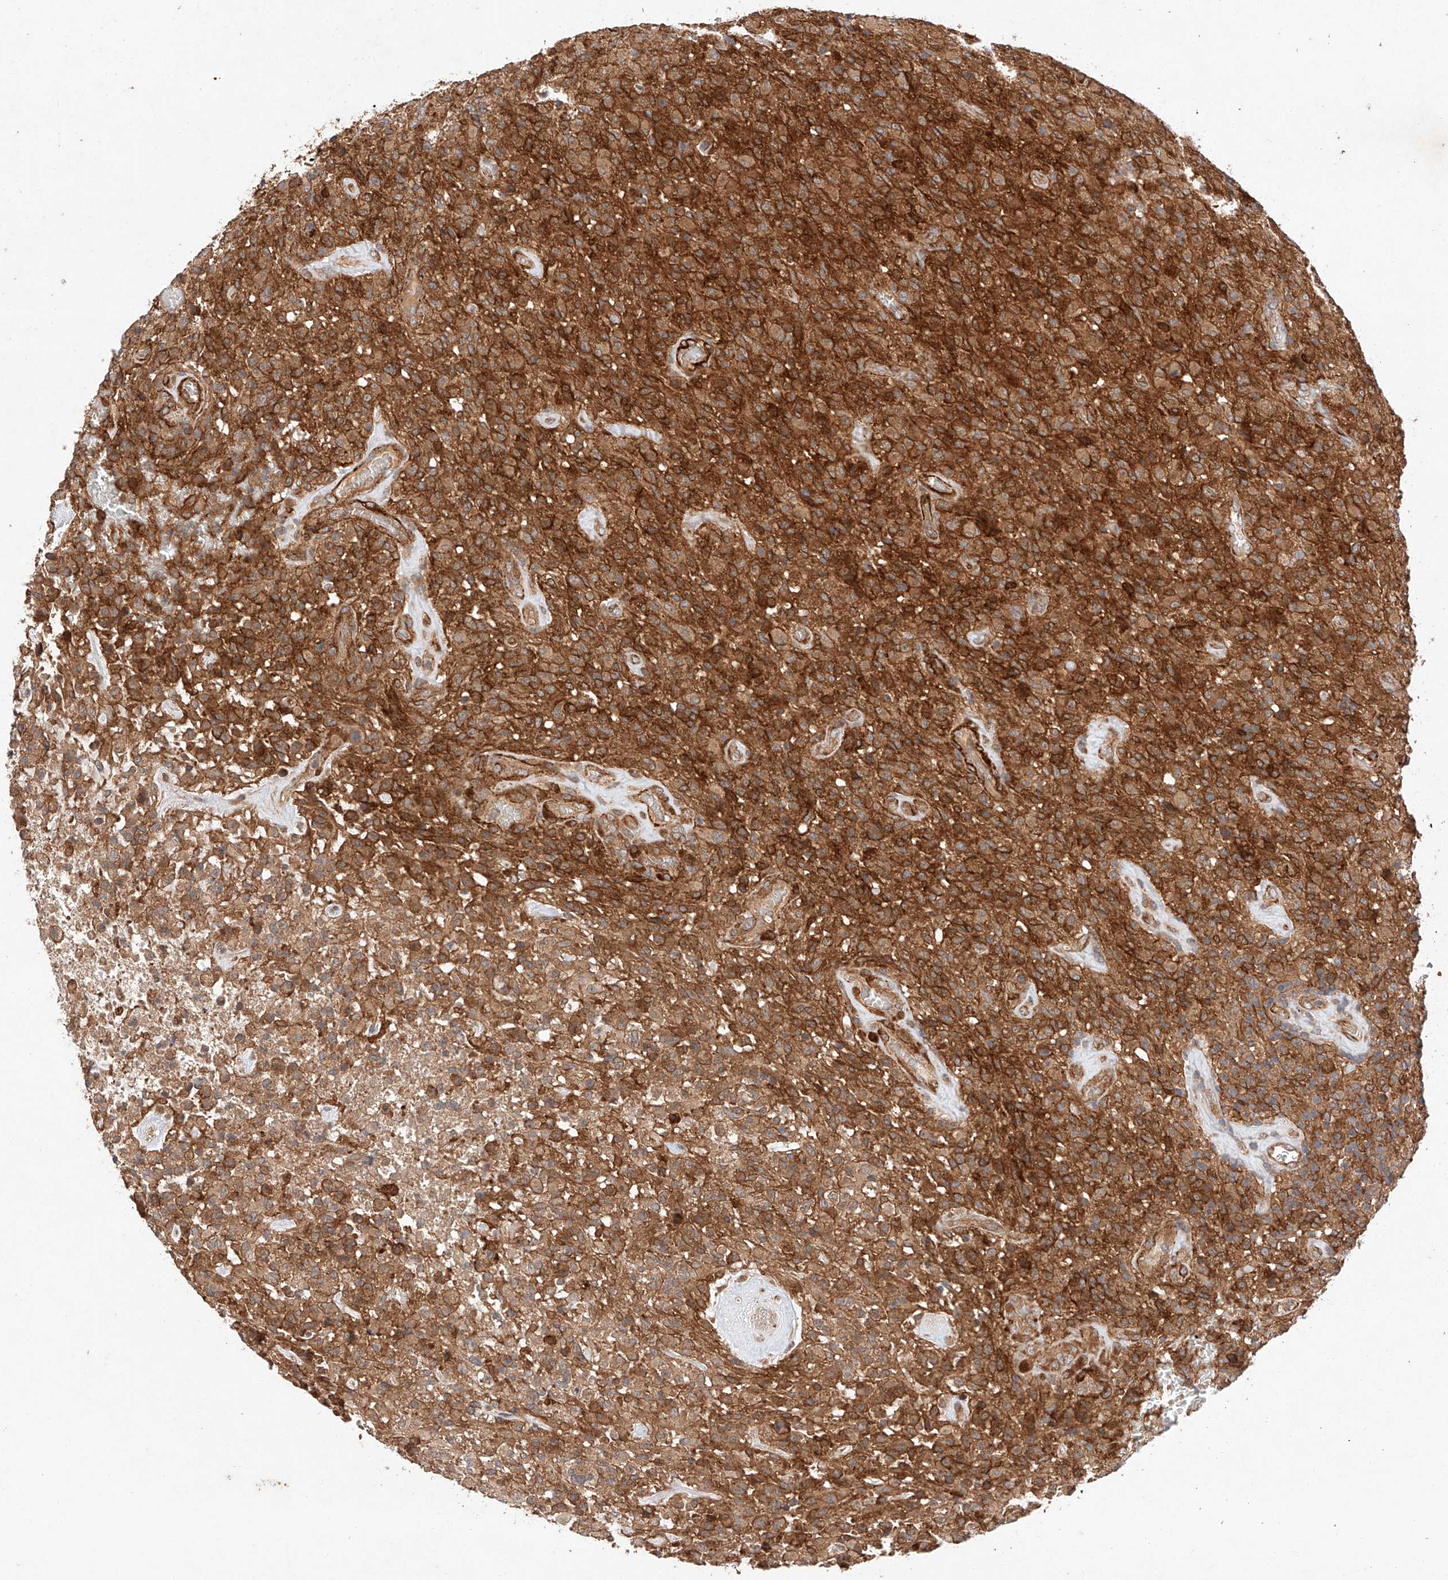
{"staining": {"intensity": "moderate", "quantity": ">75%", "location": "cytoplasmic/membranous"}, "tissue": "glioma", "cell_type": "Tumor cells", "image_type": "cancer", "snomed": [{"axis": "morphology", "description": "Glioma, malignant, High grade"}, {"axis": "topography", "description": "Brain"}], "caption": "IHC micrograph of glioma stained for a protein (brown), which exhibits medium levels of moderate cytoplasmic/membranous staining in about >75% of tumor cells.", "gene": "RAB23", "patient": {"sex": "female", "age": 57}}